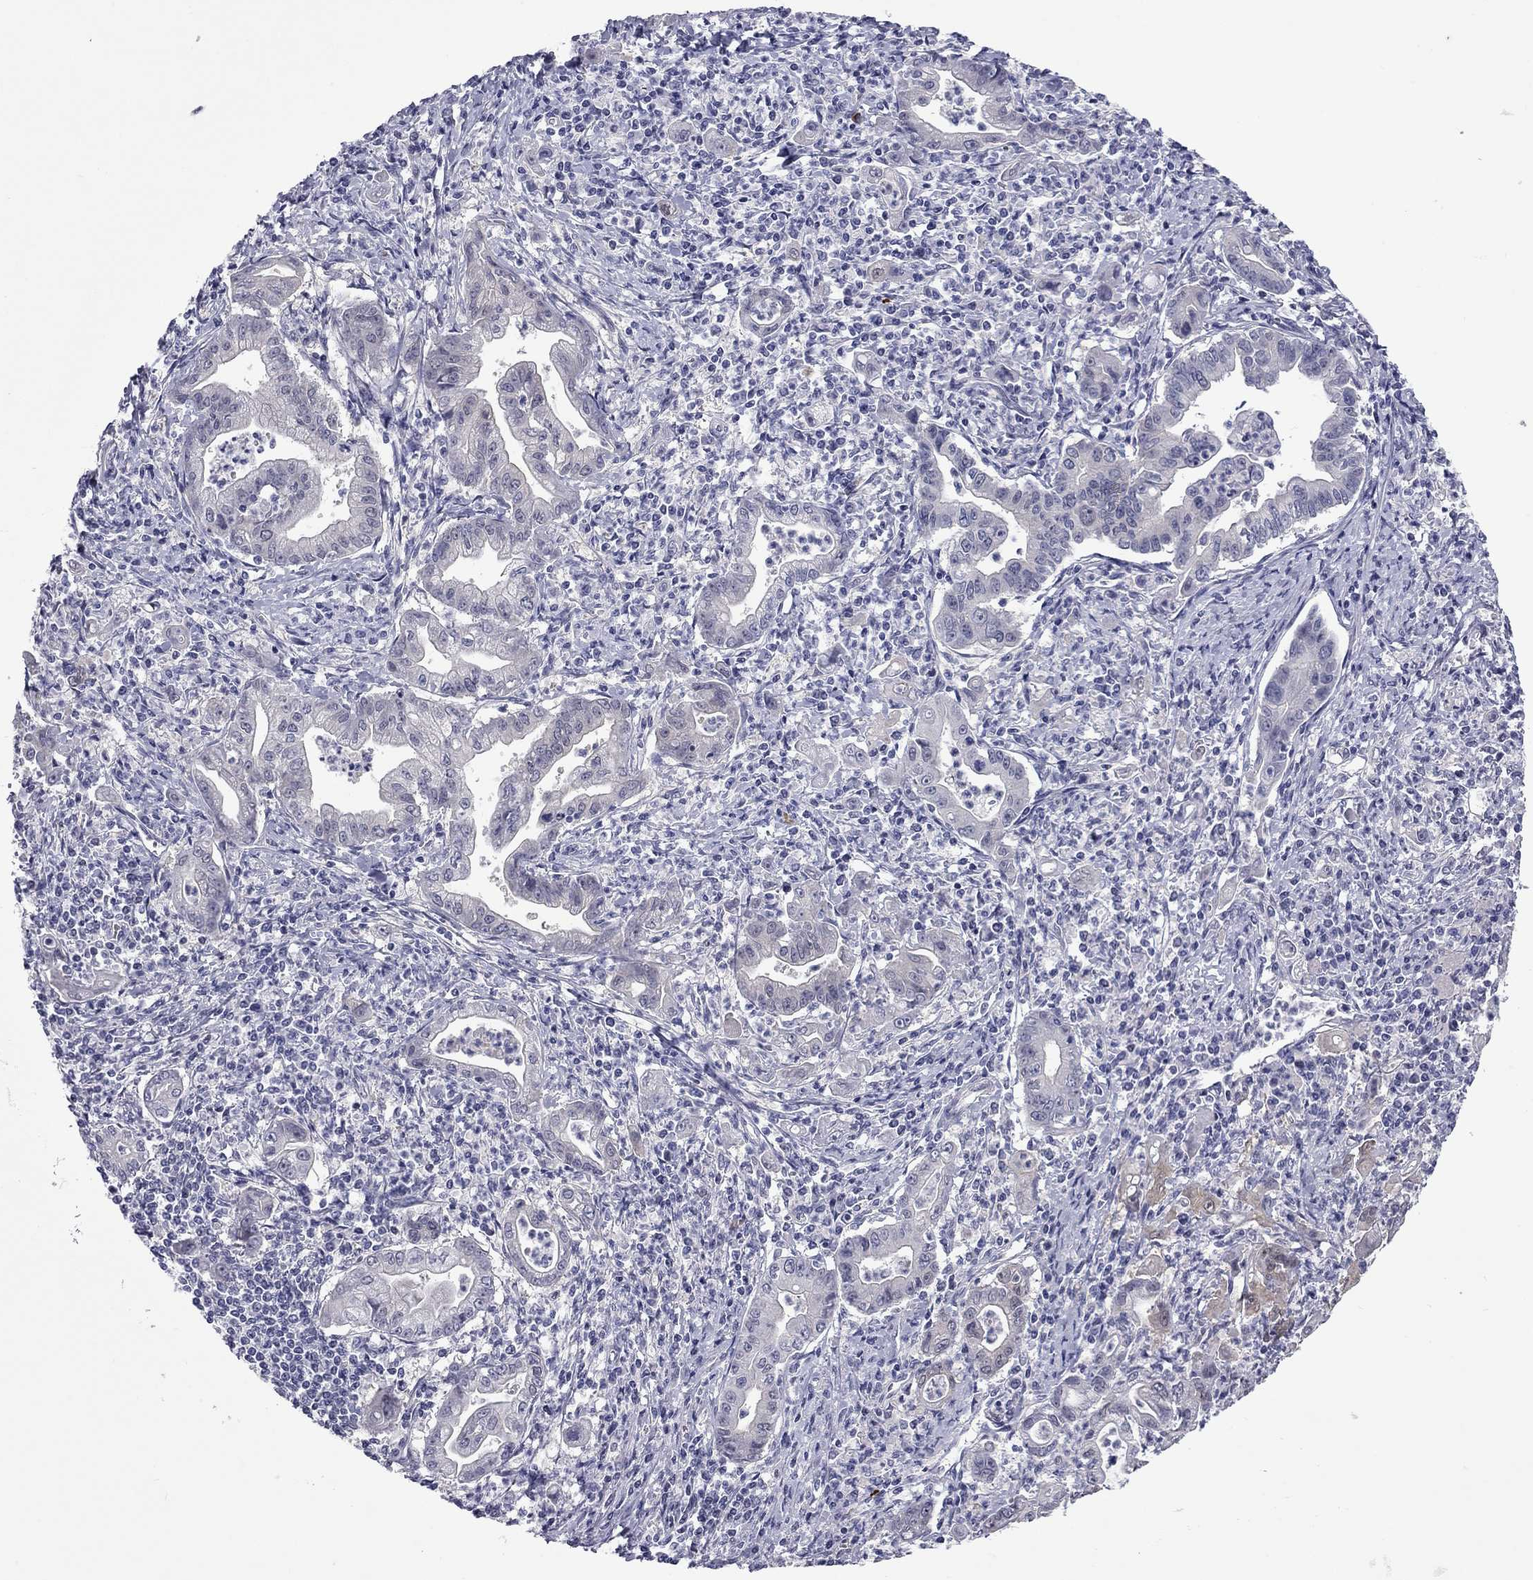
{"staining": {"intensity": "negative", "quantity": "none", "location": "none"}, "tissue": "stomach cancer", "cell_type": "Tumor cells", "image_type": "cancer", "snomed": [{"axis": "morphology", "description": "Adenocarcinoma, NOS"}, {"axis": "topography", "description": "Stomach, upper"}], "caption": "There is no significant expression in tumor cells of stomach adenocarcinoma.", "gene": "CTNNBIP1", "patient": {"sex": "female", "age": 79}}